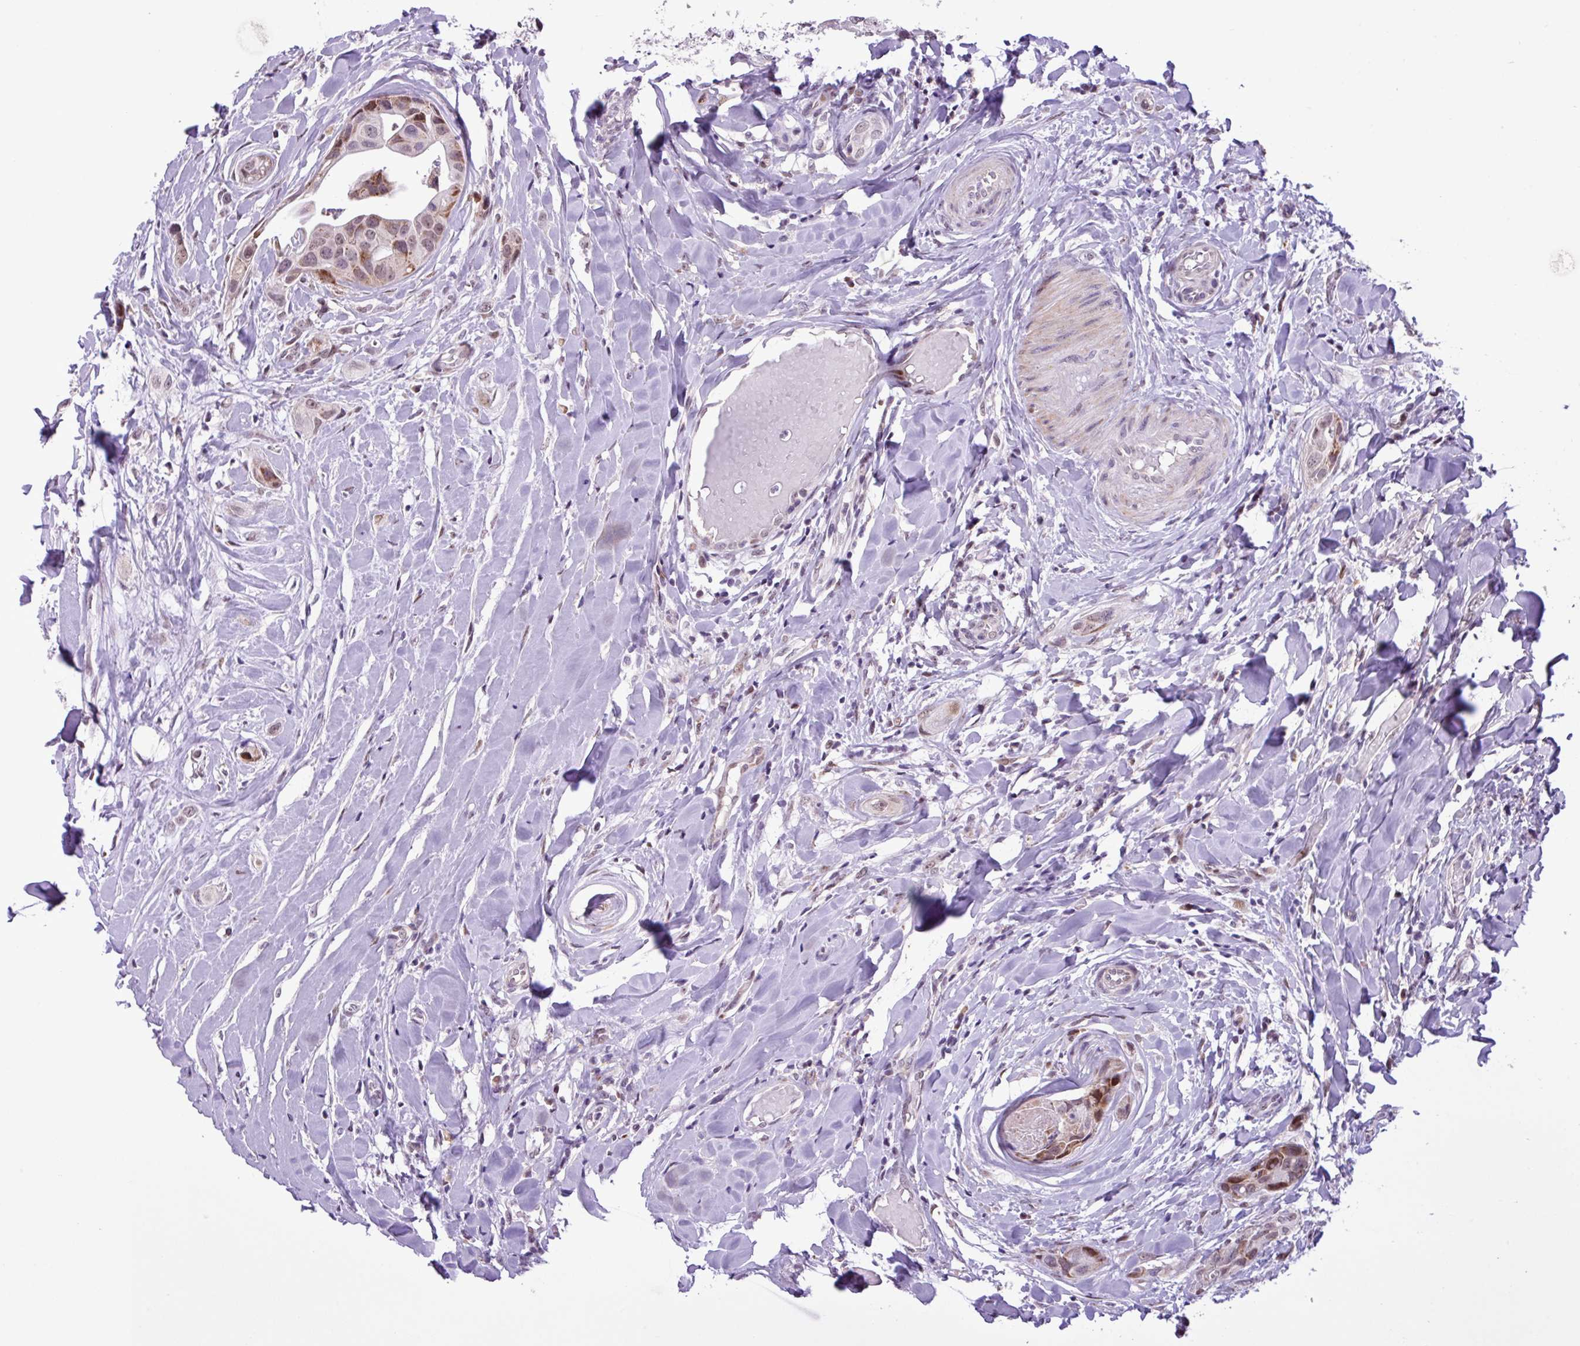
{"staining": {"intensity": "moderate", "quantity": "<25%", "location": "cytoplasmic/membranous,nuclear"}, "tissue": "head and neck cancer", "cell_type": "Tumor cells", "image_type": "cancer", "snomed": [{"axis": "morphology", "description": "Adenocarcinoma, NOS"}, {"axis": "morphology", "description": "Adenocarcinoma, metastatic, NOS"}, {"axis": "topography", "description": "Head-Neck"}], "caption": "The histopathology image reveals immunohistochemical staining of head and neck cancer (adenocarcinoma). There is moderate cytoplasmic/membranous and nuclear expression is identified in about <25% of tumor cells.", "gene": "ZNF354A", "patient": {"sex": "male", "age": 75}}